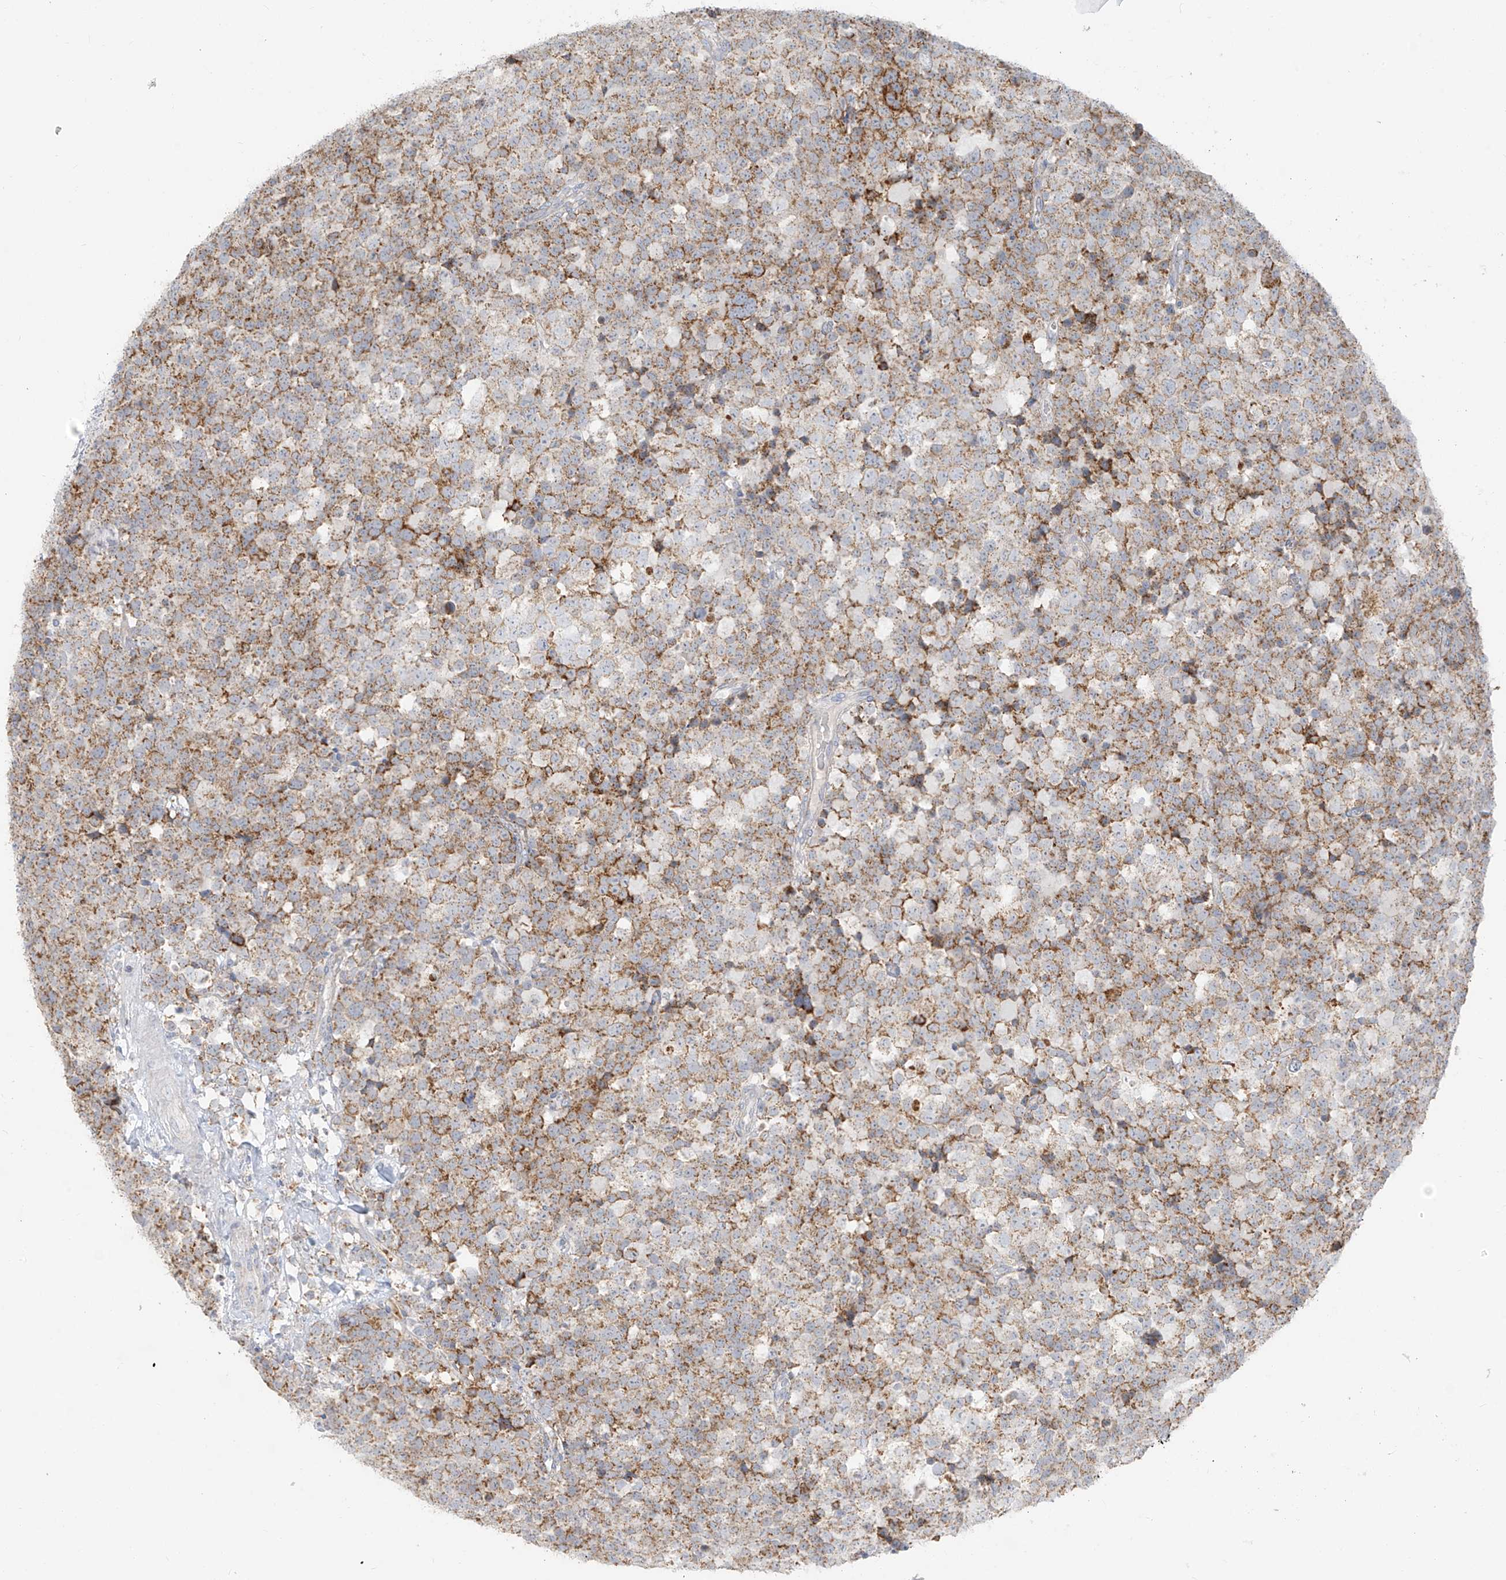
{"staining": {"intensity": "moderate", "quantity": ">75%", "location": "cytoplasmic/membranous"}, "tissue": "testis cancer", "cell_type": "Tumor cells", "image_type": "cancer", "snomed": [{"axis": "morphology", "description": "Seminoma, NOS"}, {"axis": "topography", "description": "Testis"}], "caption": "Immunohistochemical staining of human testis cancer displays medium levels of moderate cytoplasmic/membranous protein staining in about >75% of tumor cells. The staining is performed using DAB (3,3'-diaminobenzidine) brown chromogen to label protein expression. The nuclei are counter-stained blue using hematoxylin.", "gene": "UST", "patient": {"sex": "male", "age": 71}}